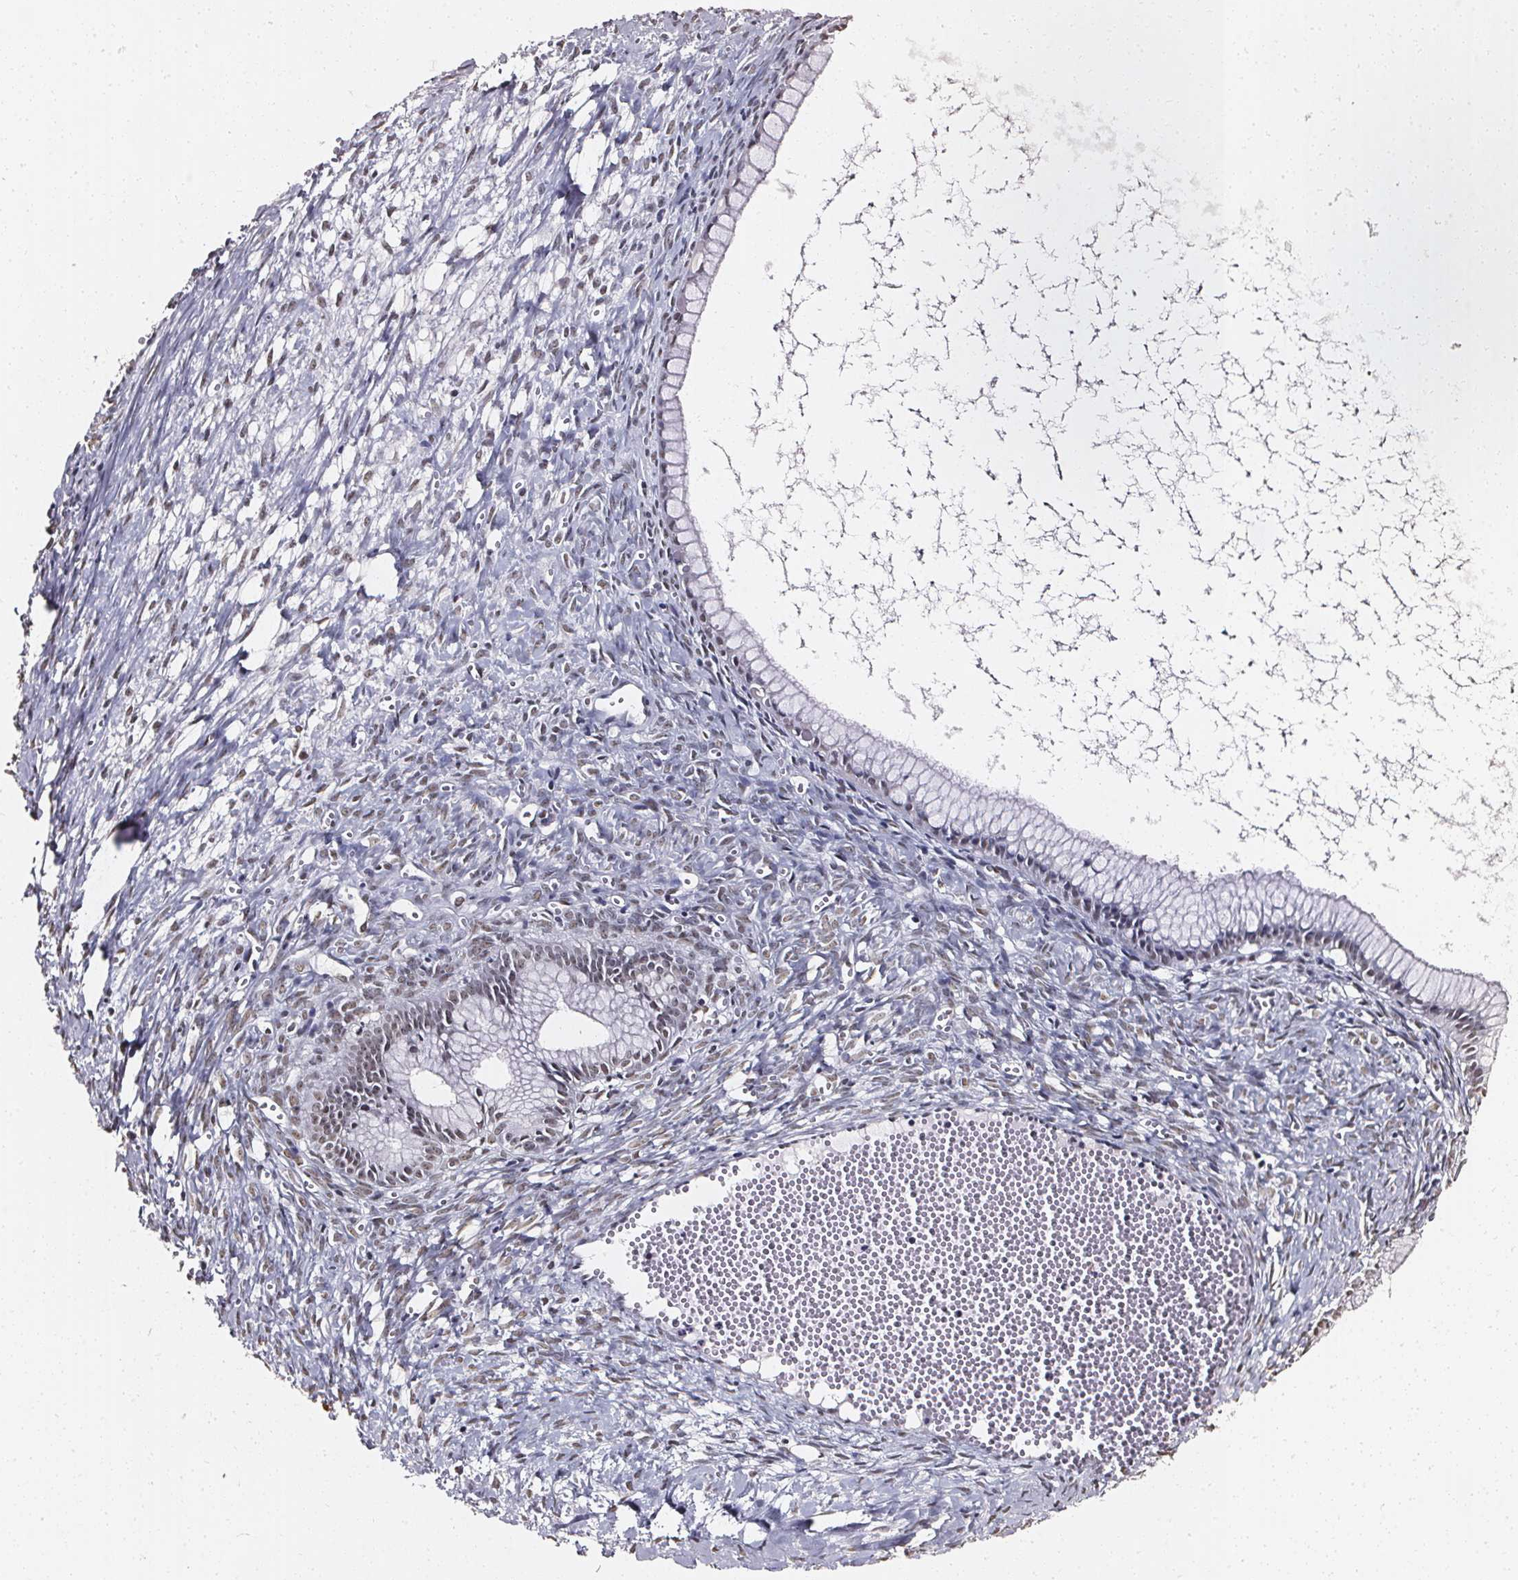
{"staining": {"intensity": "weak", "quantity": "<25%", "location": "nuclear"}, "tissue": "ovarian cancer", "cell_type": "Tumor cells", "image_type": "cancer", "snomed": [{"axis": "morphology", "description": "Cystadenocarcinoma, mucinous, NOS"}, {"axis": "topography", "description": "Ovary"}], "caption": "The histopathology image demonstrates no staining of tumor cells in mucinous cystadenocarcinoma (ovarian). The staining was performed using DAB to visualize the protein expression in brown, while the nuclei were stained in blue with hematoxylin (Magnification: 20x).", "gene": "GP6", "patient": {"sex": "female", "age": 41}}